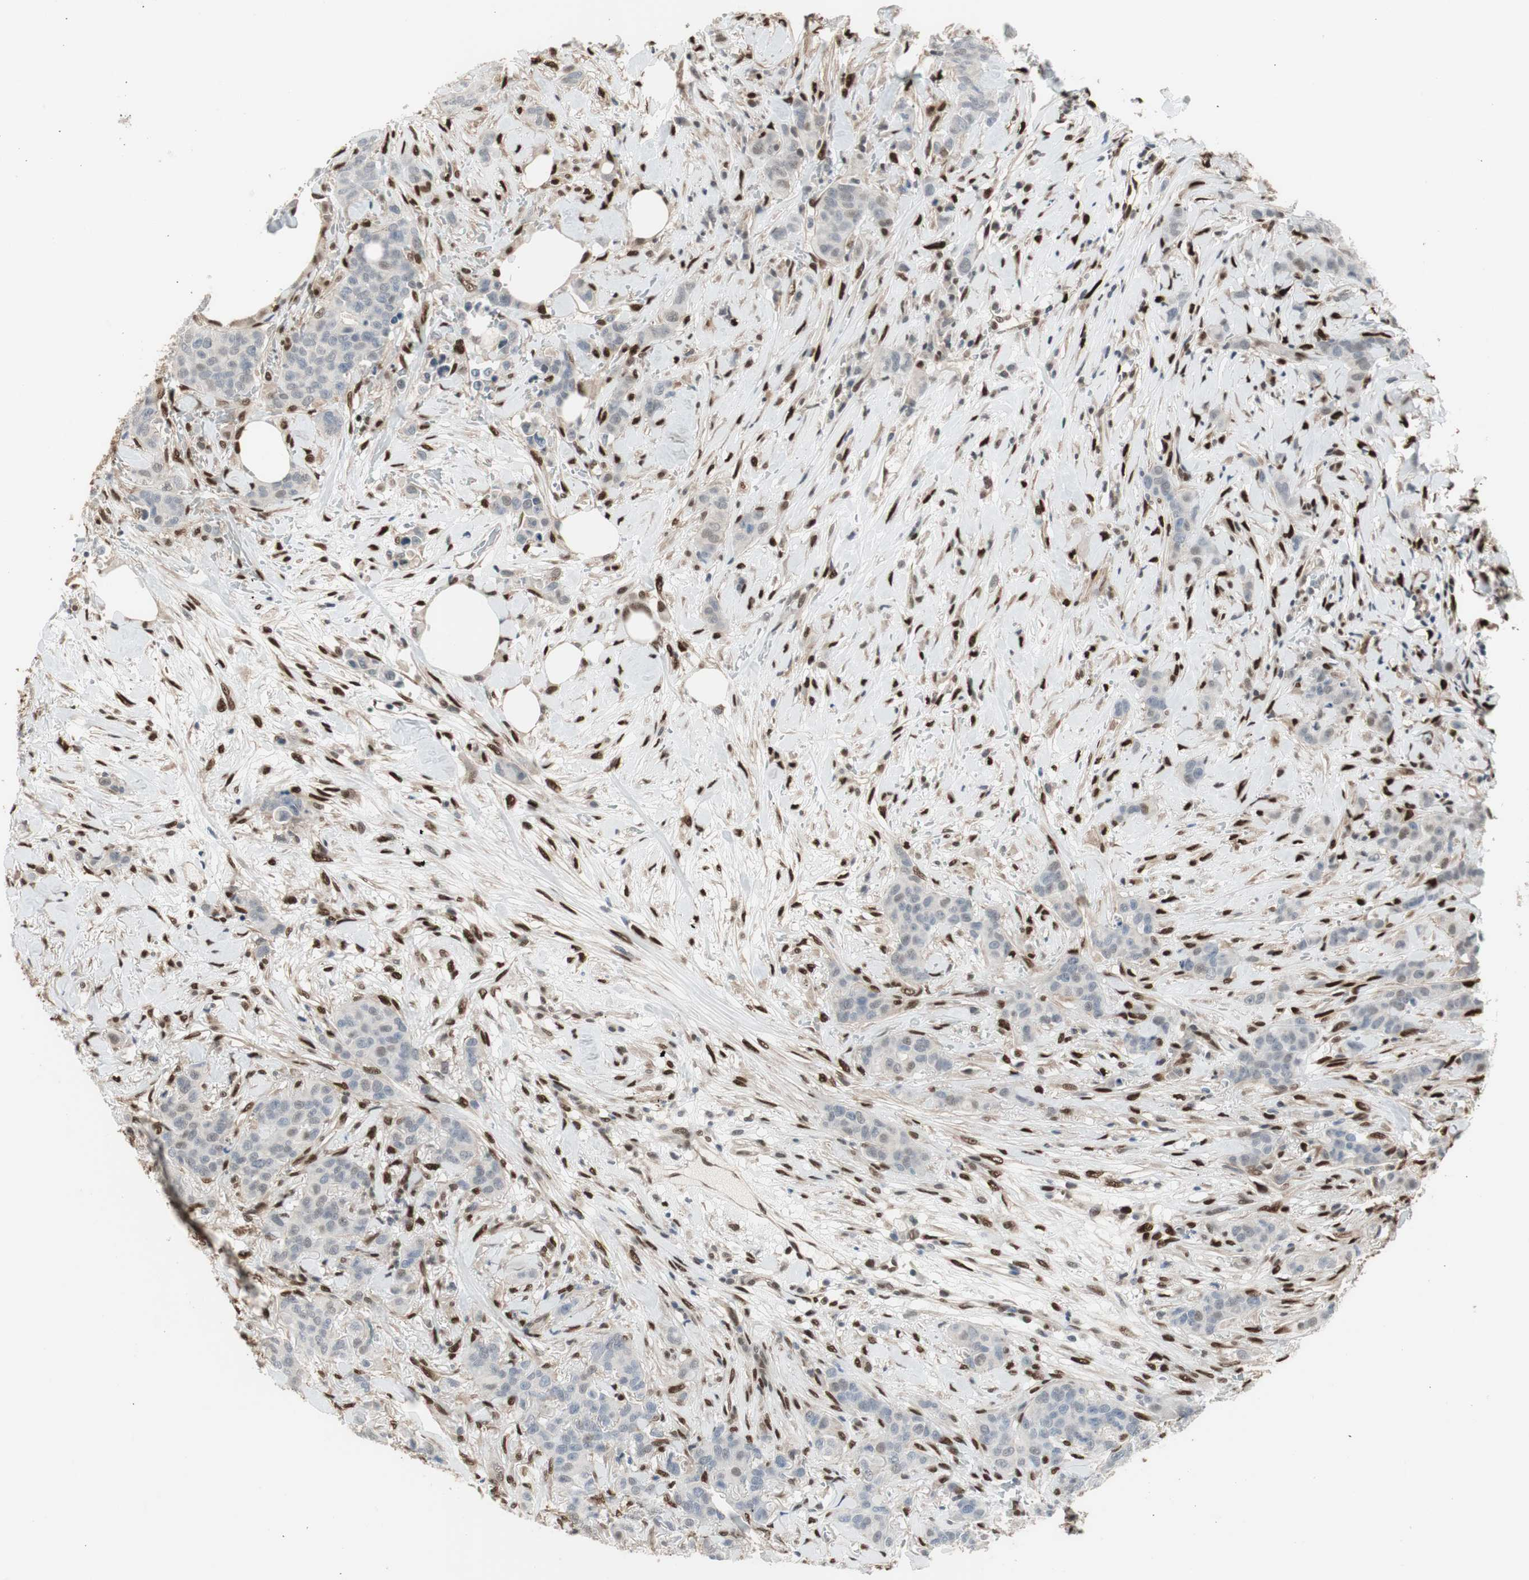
{"staining": {"intensity": "negative", "quantity": "none", "location": "none"}, "tissue": "breast cancer", "cell_type": "Tumor cells", "image_type": "cancer", "snomed": [{"axis": "morphology", "description": "Duct carcinoma"}, {"axis": "topography", "description": "Breast"}], "caption": "This photomicrograph is of breast invasive ductal carcinoma stained with IHC to label a protein in brown with the nuclei are counter-stained blue. There is no staining in tumor cells.", "gene": "PML", "patient": {"sex": "female", "age": 40}}